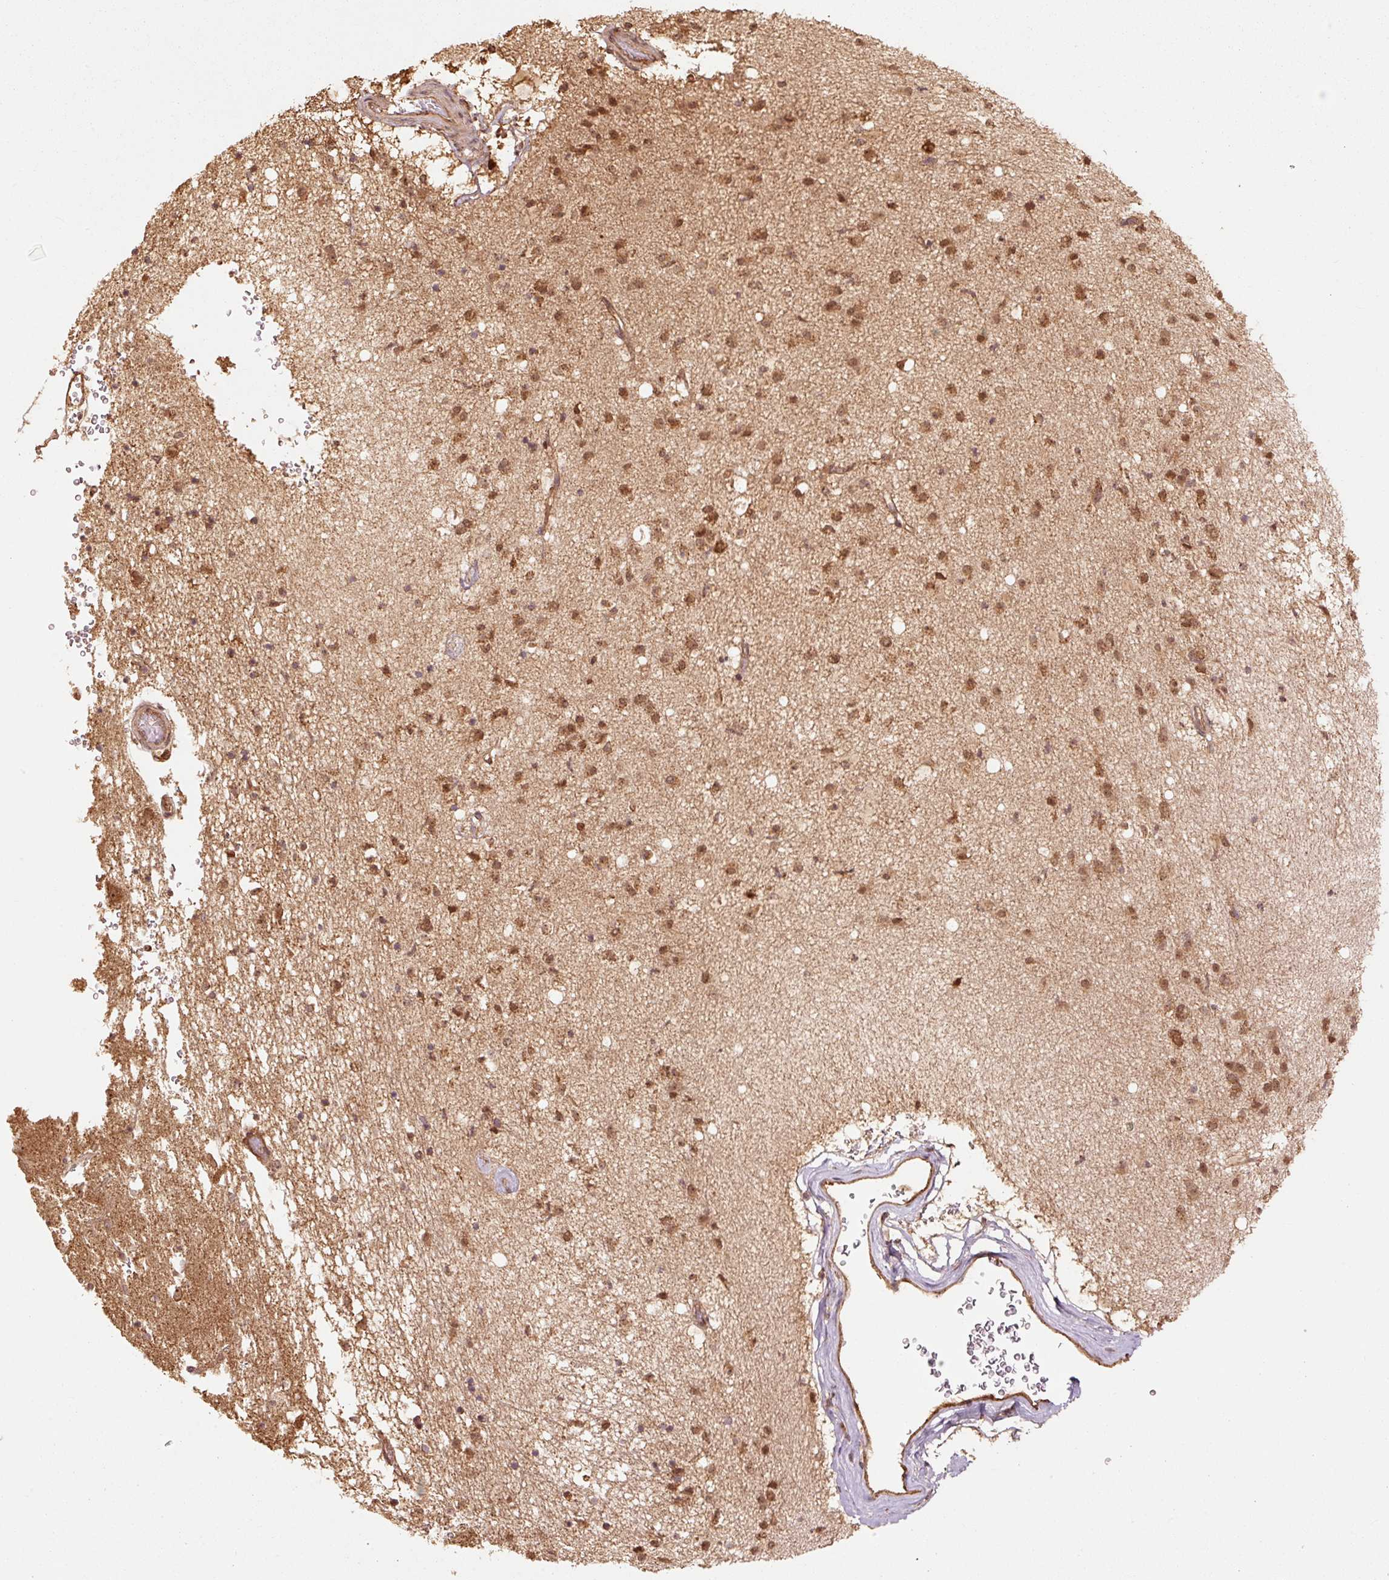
{"staining": {"intensity": "moderate", "quantity": ">75%", "location": "cytoplasmic/membranous,nuclear"}, "tissue": "caudate", "cell_type": "Glial cells", "image_type": "normal", "snomed": [{"axis": "morphology", "description": "Normal tissue, NOS"}, {"axis": "topography", "description": "Lateral ventricle wall"}], "caption": "Immunohistochemical staining of unremarkable caudate reveals >75% levels of moderate cytoplasmic/membranous,nuclear protein positivity in approximately >75% of glial cells. (Brightfield microscopy of DAB IHC at high magnification).", "gene": "MRPL16", "patient": {"sex": "male", "age": 58}}